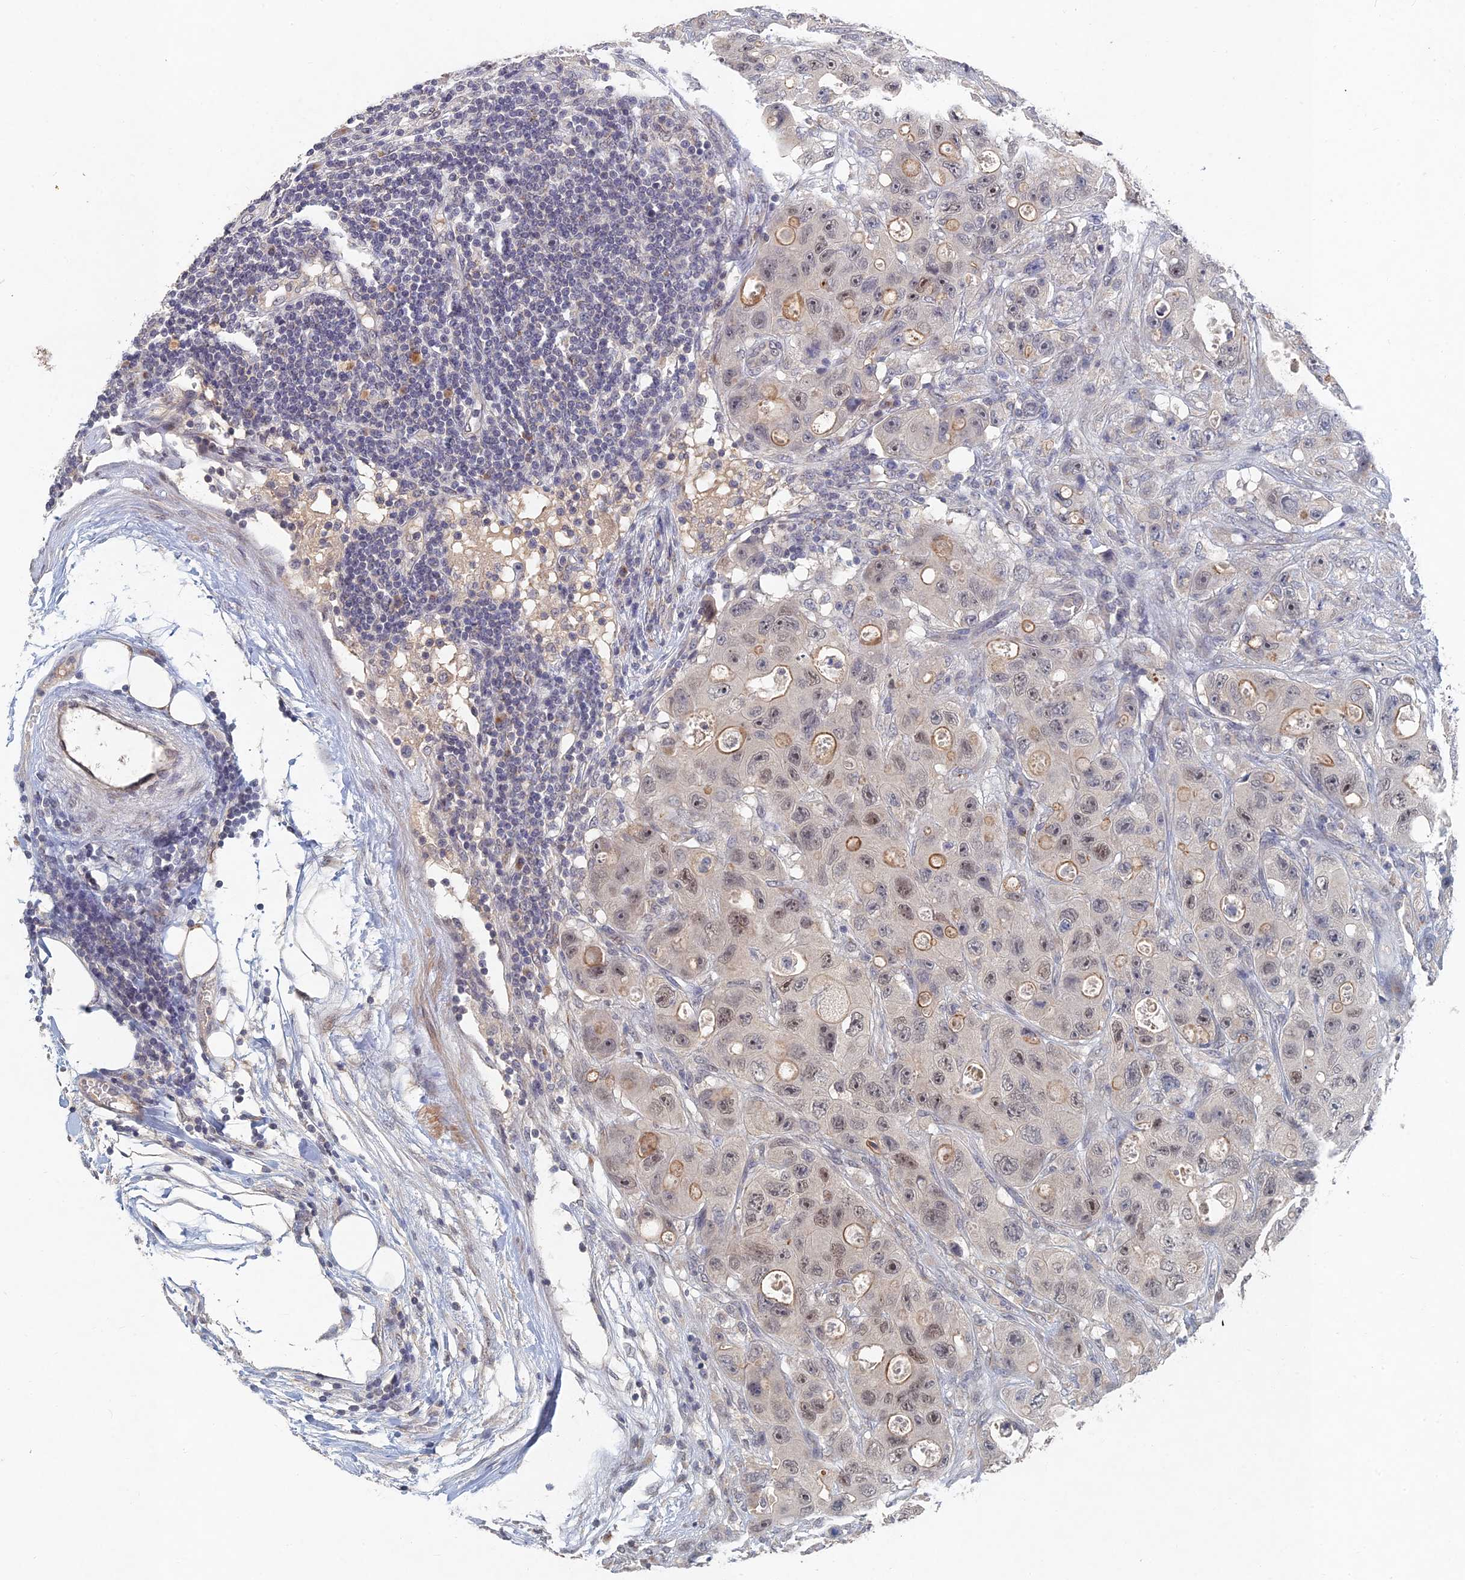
{"staining": {"intensity": "moderate", "quantity": "<25%", "location": "cytoplasmic/membranous,nuclear"}, "tissue": "colorectal cancer", "cell_type": "Tumor cells", "image_type": "cancer", "snomed": [{"axis": "morphology", "description": "Adenocarcinoma, NOS"}, {"axis": "topography", "description": "Colon"}], "caption": "Immunohistochemistry (IHC) of colorectal cancer (adenocarcinoma) reveals low levels of moderate cytoplasmic/membranous and nuclear staining in about <25% of tumor cells.", "gene": "GNA15", "patient": {"sex": "female", "age": 46}}